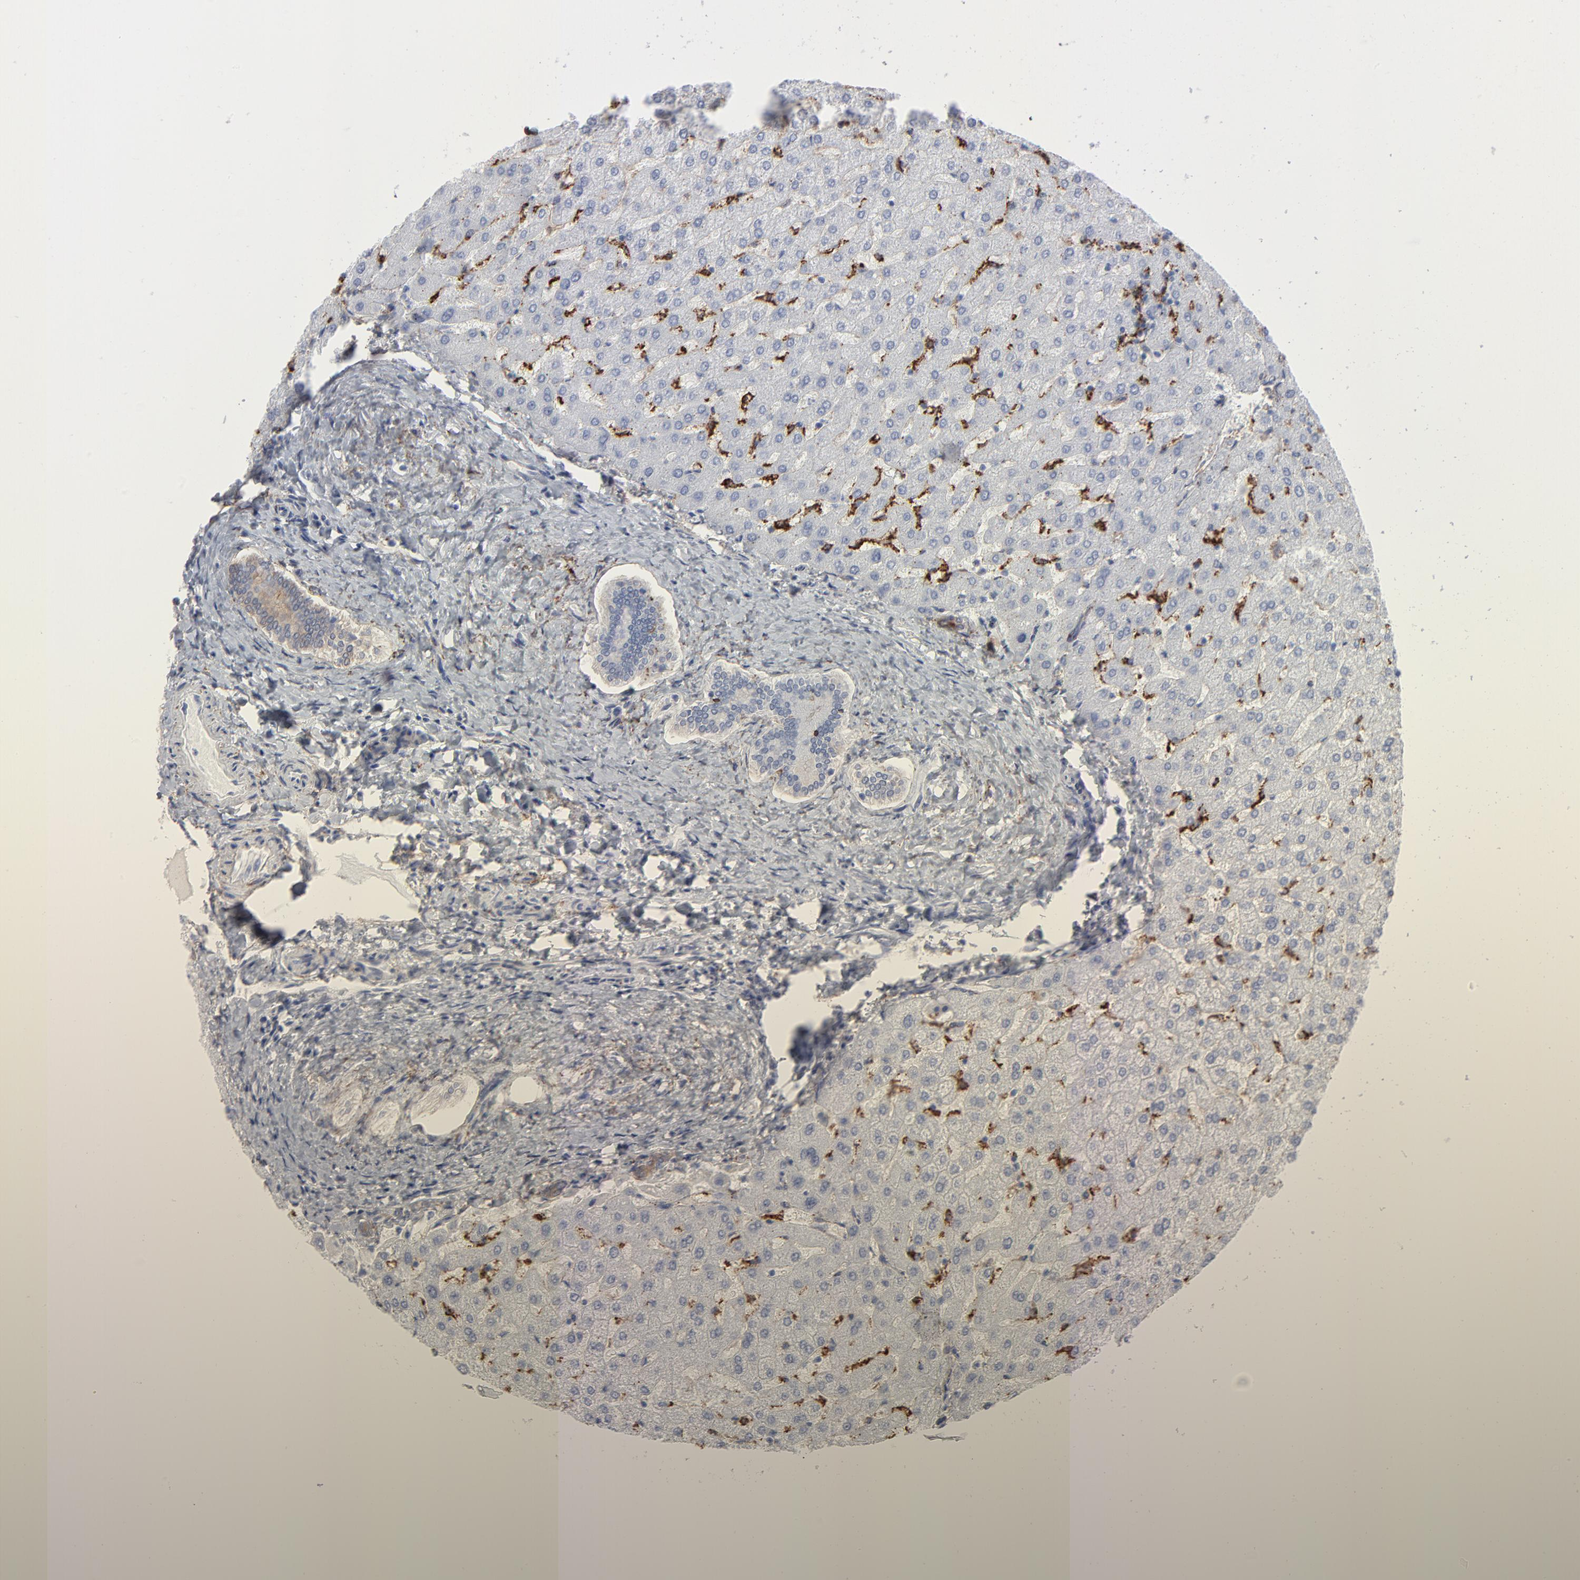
{"staining": {"intensity": "weak", "quantity": ">75%", "location": "cytoplasmic/membranous"}, "tissue": "liver", "cell_type": "Cholangiocytes", "image_type": "normal", "snomed": [{"axis": "morphology", "description": "Normal tissue, NOS"}, {"axis": "morphology", "description": "Fibrosis, NOS"}, {"axis": "topography", "description": "Liver"}], "caption": "Immunohistochemistry image of benign liver: human liver stained using IHC demonstrates low levels of weak protein expression localized specifically in the cytoplasmic/membranous of cholangiocytes, appearing as a cytoplasmic/membranous brown color.", "gene": "ANXA5", "patient": {"sex": "female", "age": 29}}